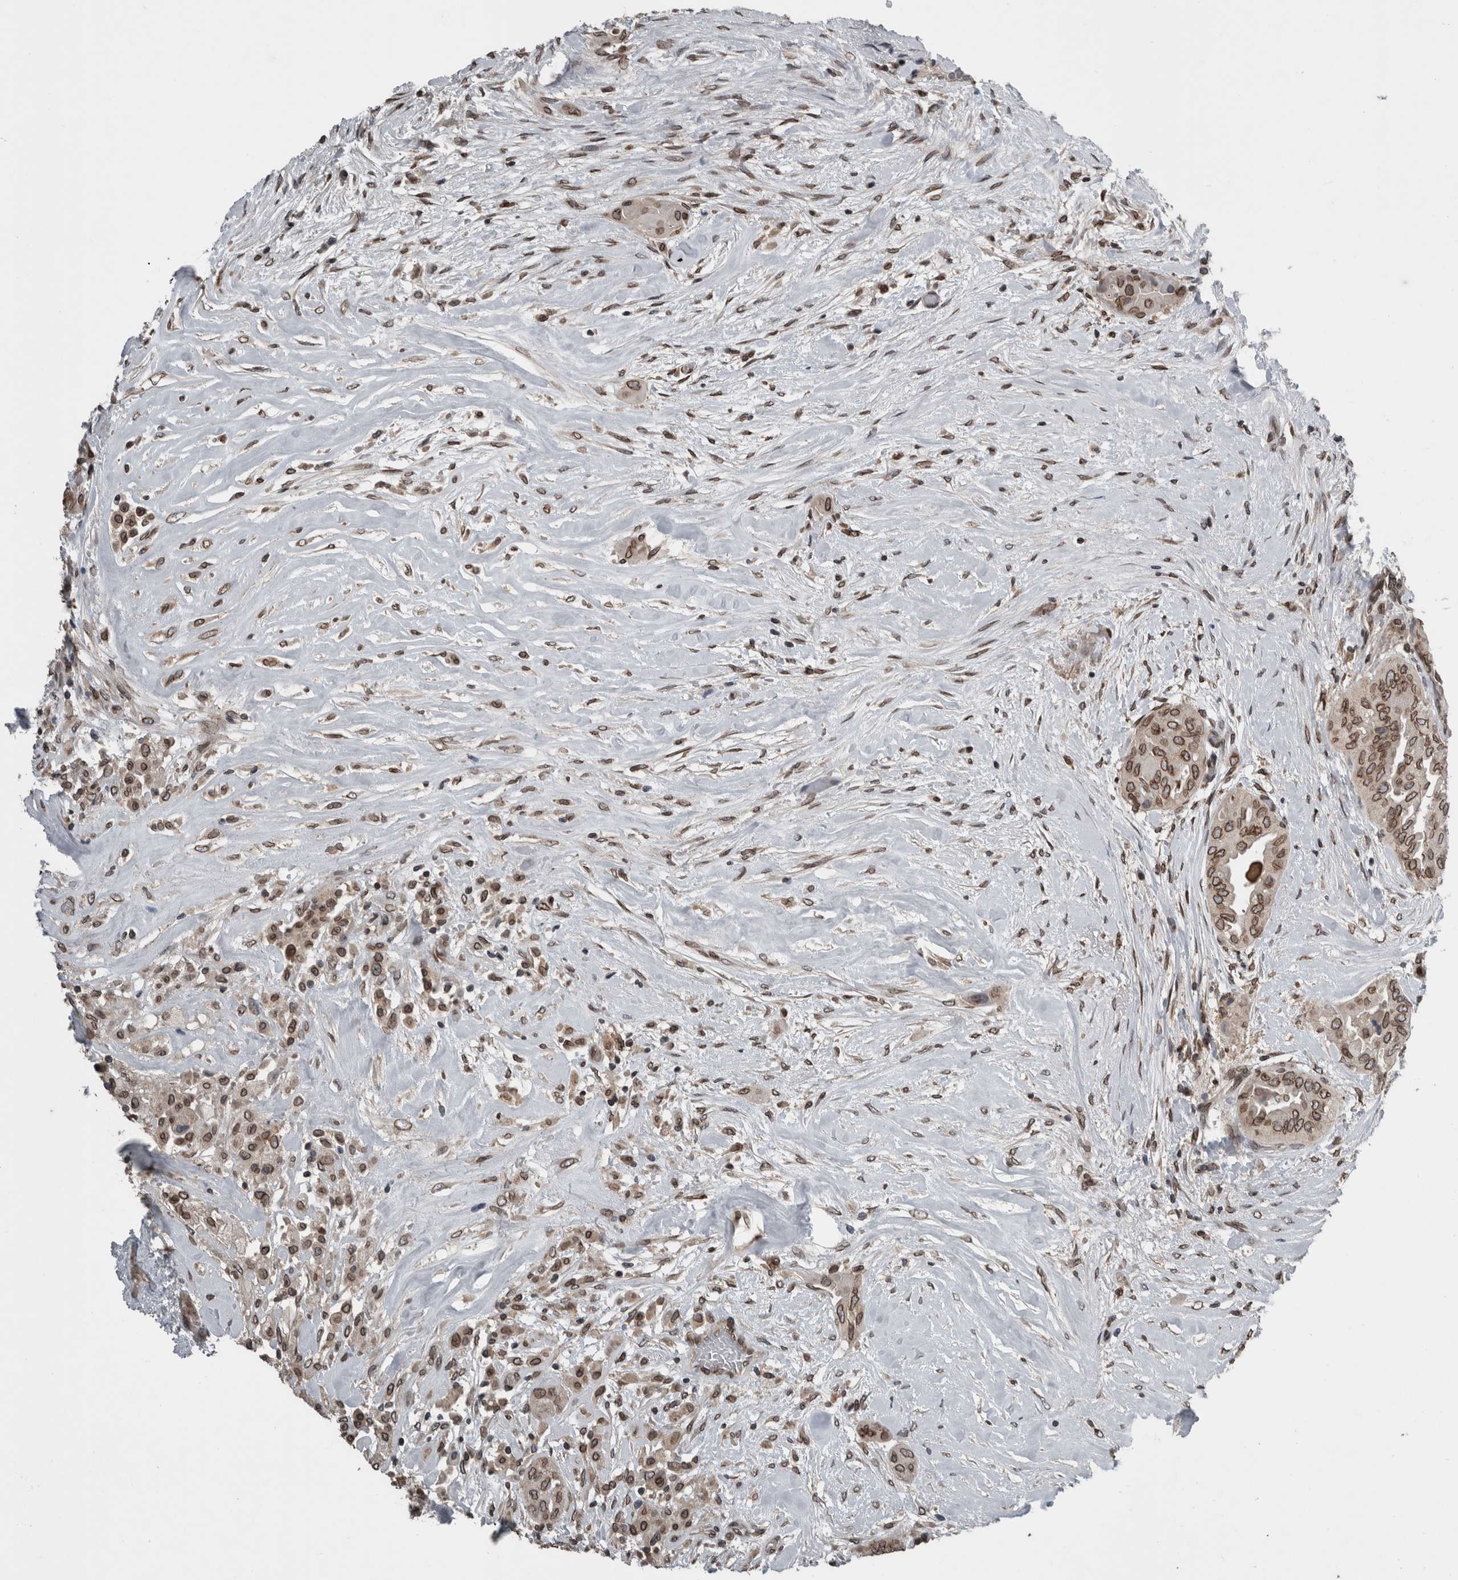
{"staining": {"intensity": "moderate", "quantity": ">75%", "location": "cytoplasmic/membranous,nuclear"}, "tissue": "thyroid cancer", "cell_type": "Tumor cells", "image_type": "cancer", "snomed": [{"axis": "morphology", "description": "Papillary adenocarcinoma, NOS"}, {"axis": "topography", "description": "Thyroid gland"}], "caption": "Moderate cytoplasmic/membranous and nuclear positivity for a protein is seen in about >75% of tumor cells of papillary adenocarcinoma (thyroid) using immunohistochemistry (IHC).", "gene": "RANBP2", "patient": {"sex": "female", "age": 59}}